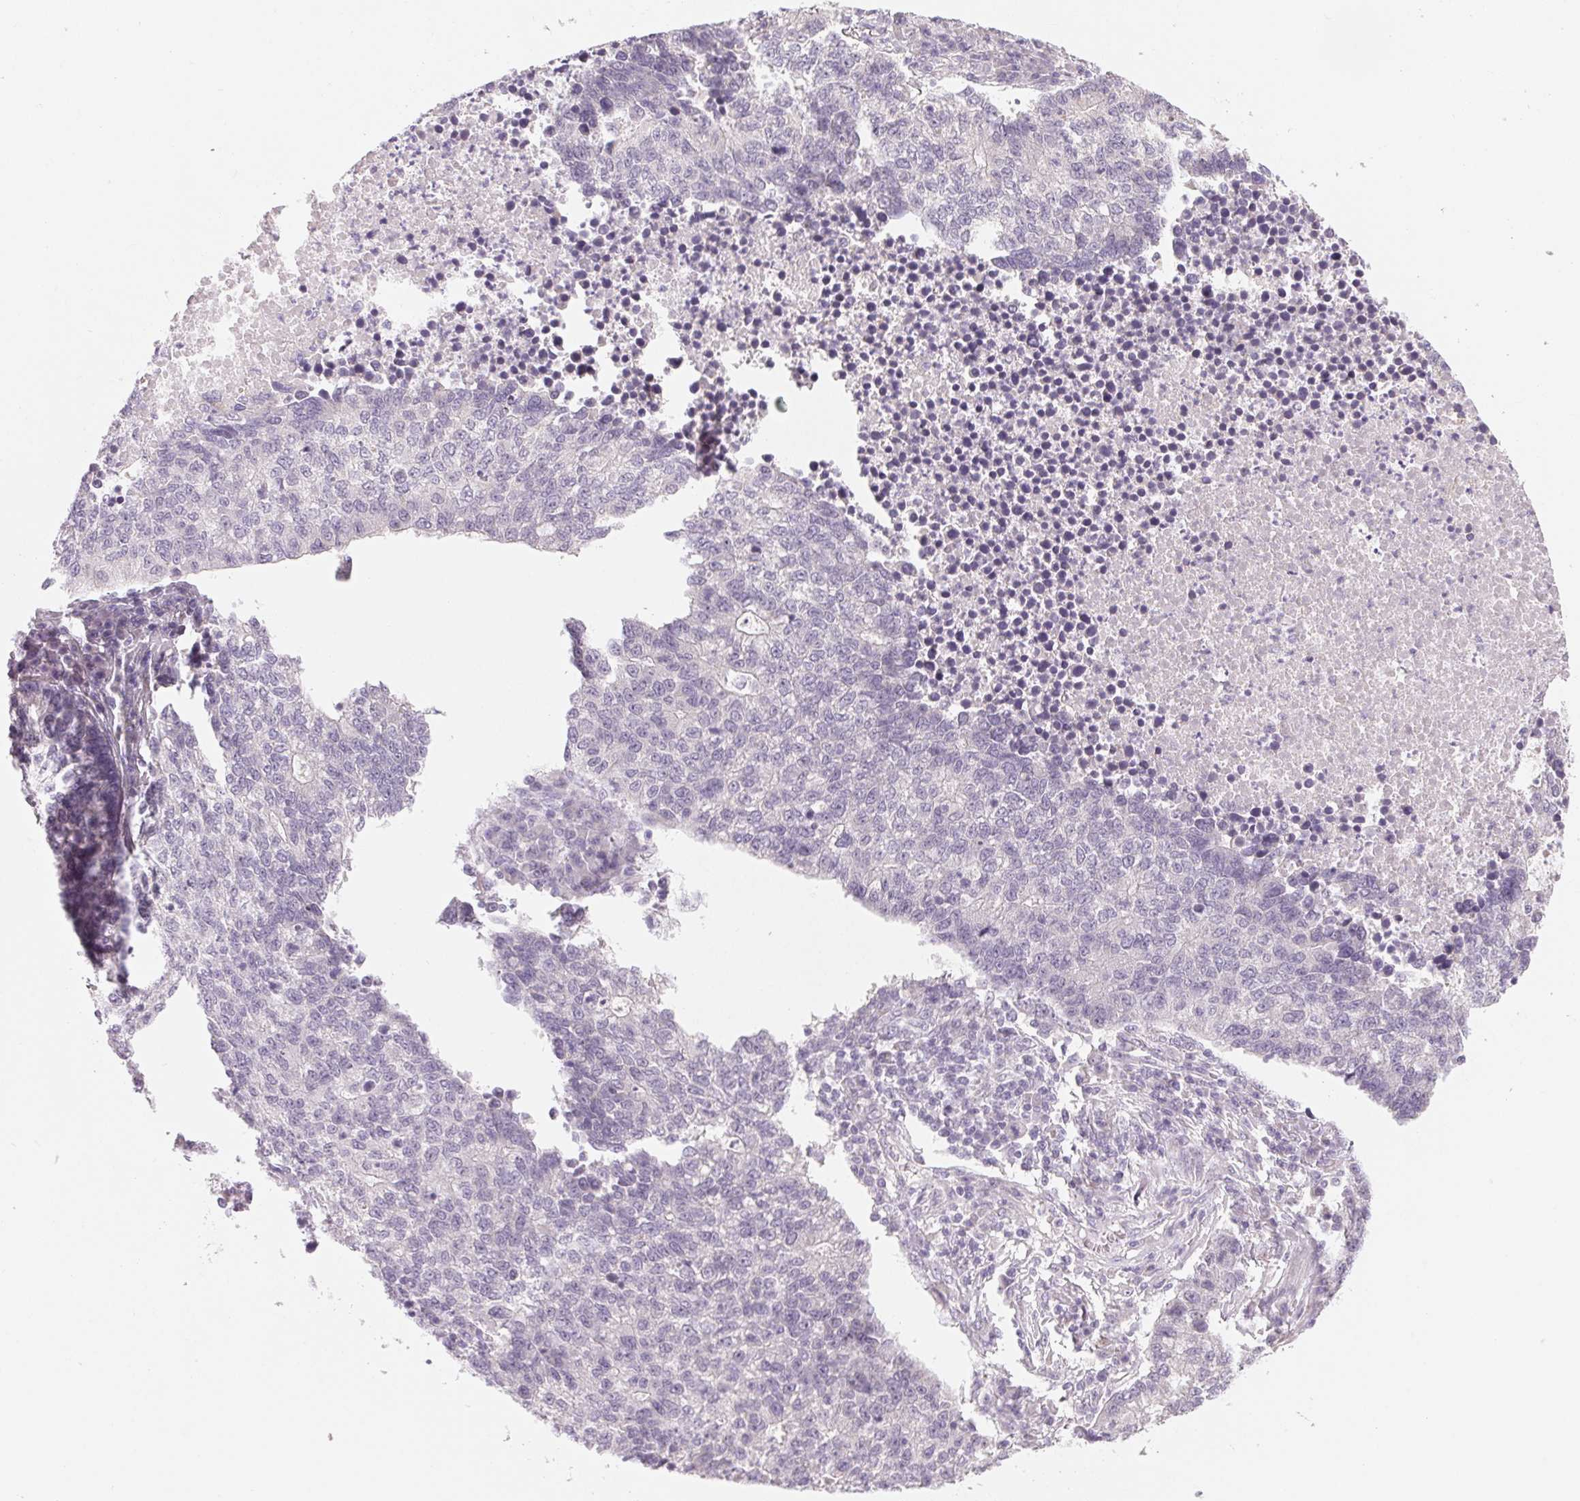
{"staining": {"intensity": "negative", "quantity": "none", "location": "none"}, "tissue": "lung cancer", "cell_type": "Tumor cells", "image_type": "cancer", "snomed": [{"axis": "morphology", "description": "Adenocarcinoma, NOS"}, {"axis": "topography", "description": "Lung"}], "caption": "Tumor cells are negative for brown protein staining in lung cancer (adenocarcinoma).", "gene": "MYBL1", "patient": {"sex": "male", "age": 57}}